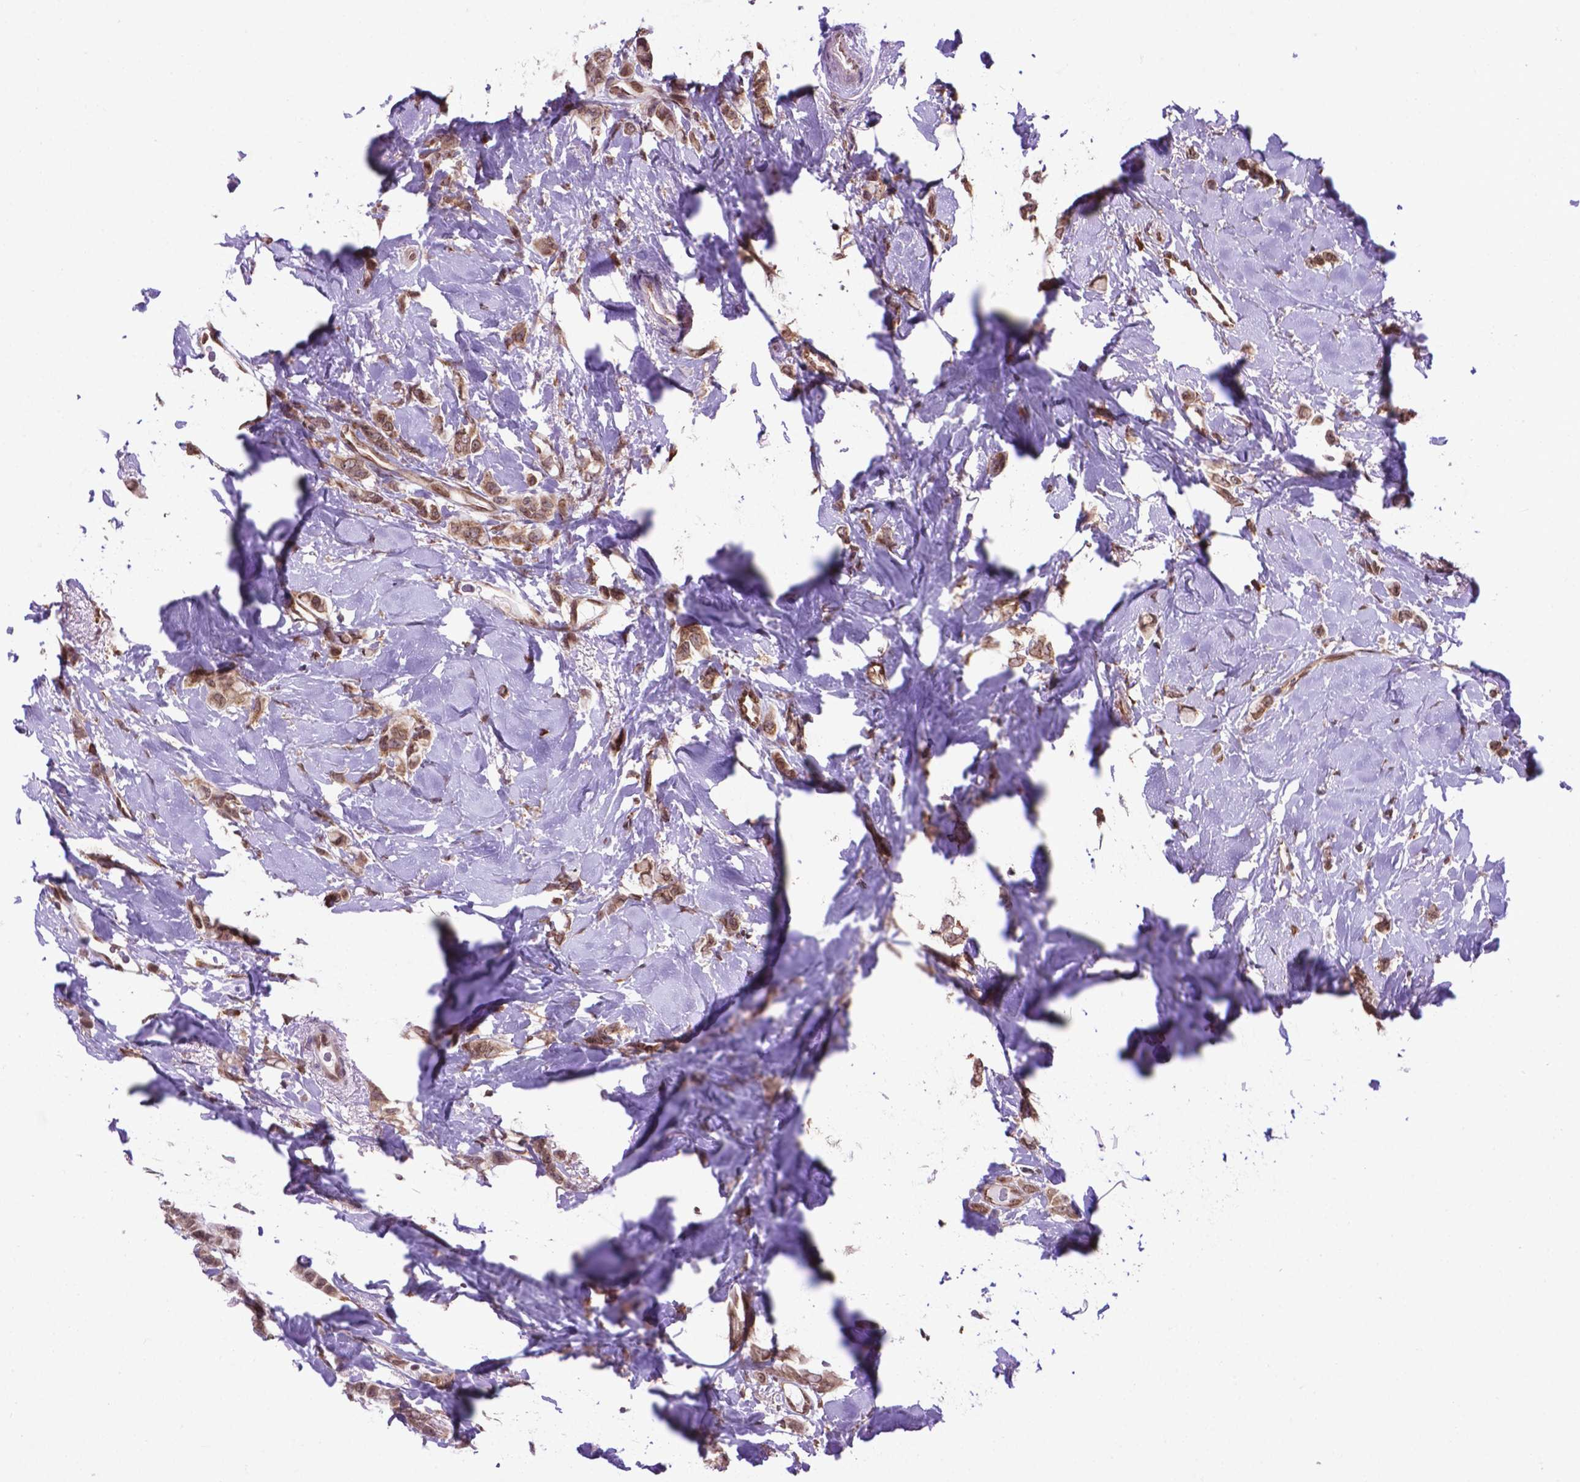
{"staining": {"intensity": "moderate", "quantity": ">75%", "location": "cytoplasmic/membranous"}, "tissue": "breast cancer", "cell_type": "Tumor cells", "image_type": "cancer", "snomed": [{"axis": "morphology", "description": "Lobular carcinoma"}, {"axis": "topography", "description": "Breast"}], "caption": "Immunohistochemical staining of breast lobular carcinoma demonstrates moderate cytoplasmic/membranous protein positivity in approximately >75% of tumor cells. (DAB (3,3'-diaminobenzidine) IHC with brightfield microscopy, high magnification).", "gene": "WDR83OS", "patient": {"sex": "female", "age": 66}}